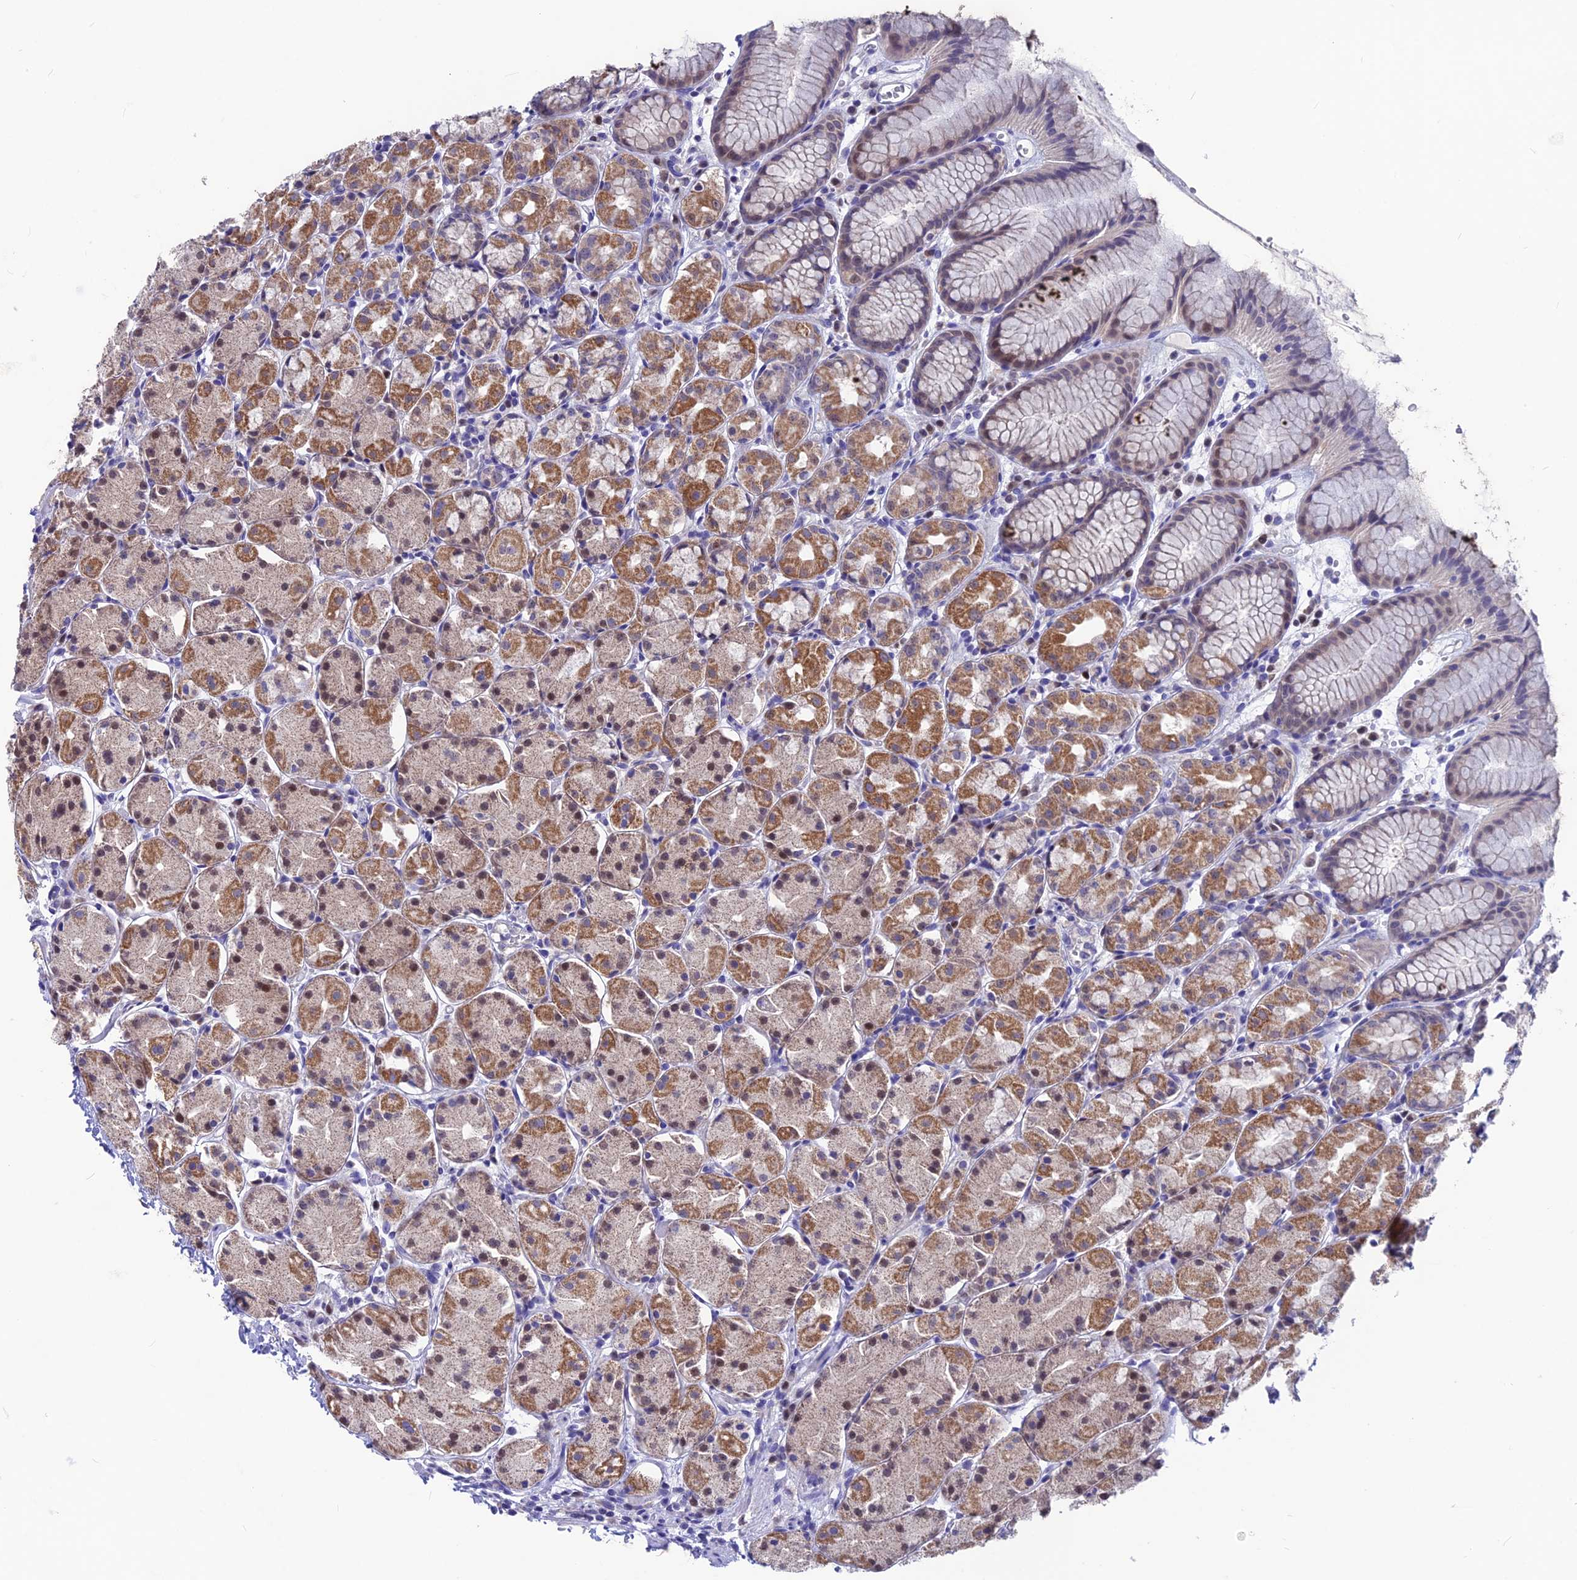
{"staining": {"intensity": "moderate", "quantity": "<25%", "location": "cytoplasmic/membranous,nuclear"}, "tissue": "stomach", "cell_type": "Glandular cells", "image_type": "normal", "snomed": [{"axis": "morphology", "description": "Normal tissue, NOS"}, {"axis": "topography", "description": "Stomach, upper"}], "caption": "High-power microscopy captured an immunohistochemistry histopathology image of normal stomach, revealing moderate cytoplasmic/membranous,nuclear positivity in approximately <25% of glandular cells.", "gene": "SNTN", "patient": {"sex": "male", "age": 47}}